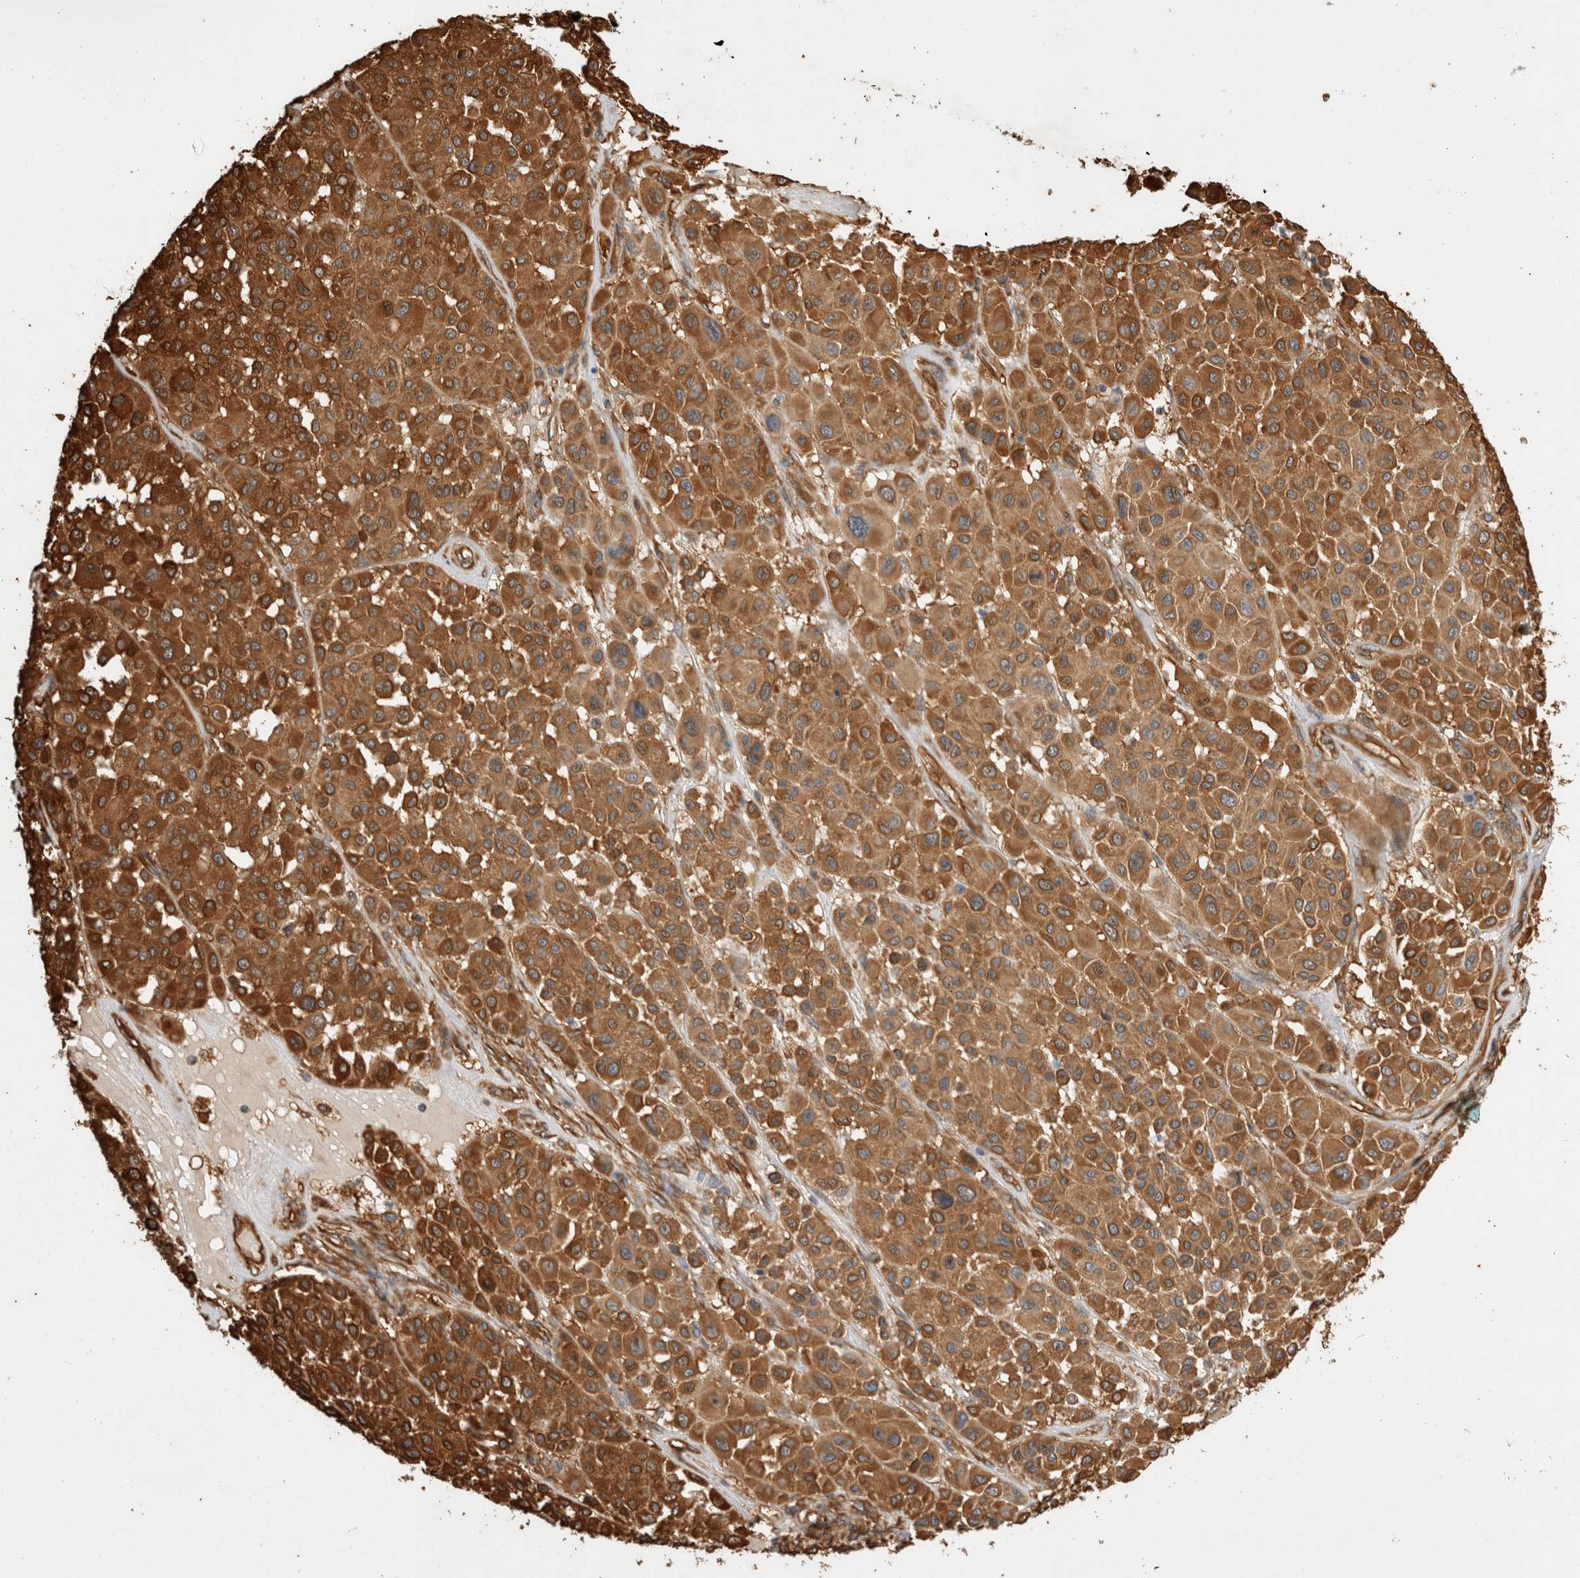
{"staining": {"intensity": "strong", "quantity": ">75%", "location": "cytoplasmic/membranous"}, "tissue": "melanoma", "cell_type": "Tumor cells", "image_type": "cancer", "snomed": [{"axis": "morphology", "description": "Malignant melanoma, Metastatic site"}, {"axis": "topography", "description": "Soft tissue"}], "caption": "Immunohistochemical staining of malignant melanoma (metastatic site) exhibits high levels of strong cytoplasmic/membranous expression in approximately >75% of tumor cells. (Brightfield microscopy of DAB IHC at high magnification).", "gene": "ZNF397", "patient": {"sex": "male", "age": 41}}